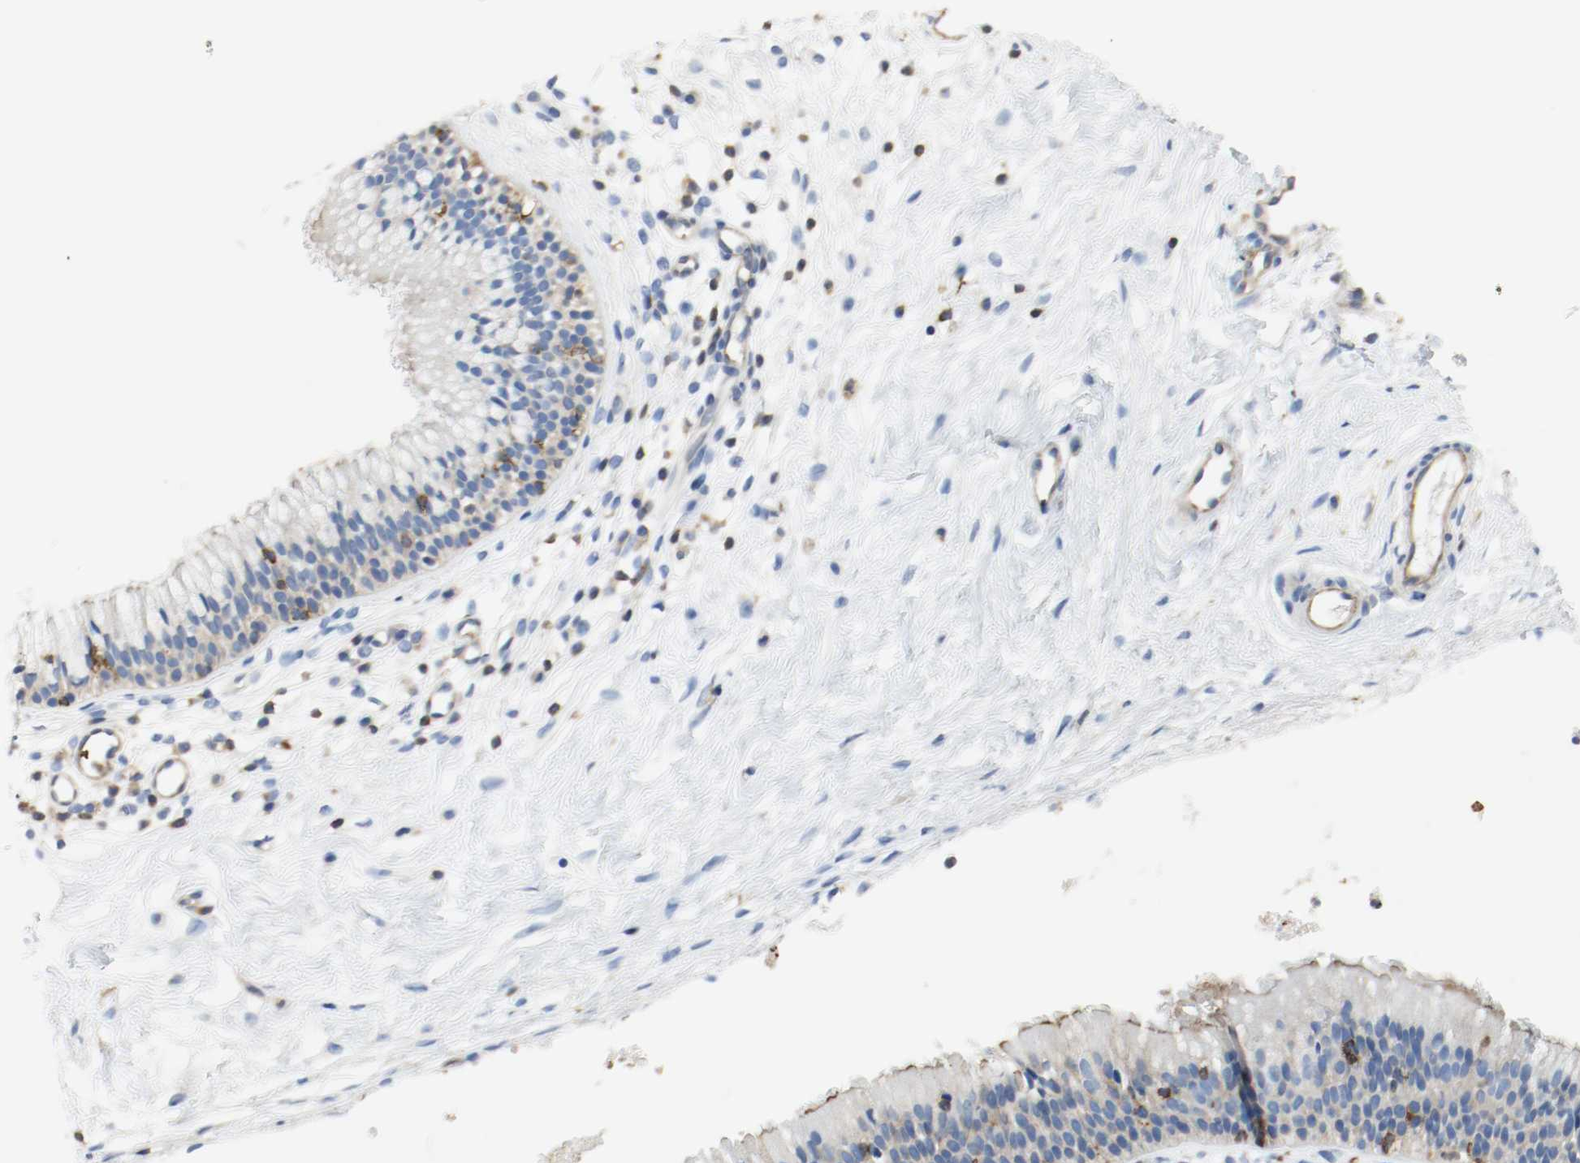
{"staining": {"intensity": "weak", "quantity": "25%-75%", "location": "cytoplasmic/membranous,nuclear"}, "tissue": "nasopharynx", "cell_type": "Respiratory epithelial cells", "image_type": "normal", "snomed": [{"axis": "morphology", "description": "Normal tissue, NOS"}, {"axis": "topography", "description": "Nasopharynx"}], "caption": "Weak cytoplasmic/membranous,nuclear protein positivity is present in approximately 25%-75% of respiratory epithelial cells in nasopharynx. (DAB = brown stain, brightfield microscopy at high magnification).", "gene": "ARPC1B", "patient": {"sex": "male", "age": 21}}